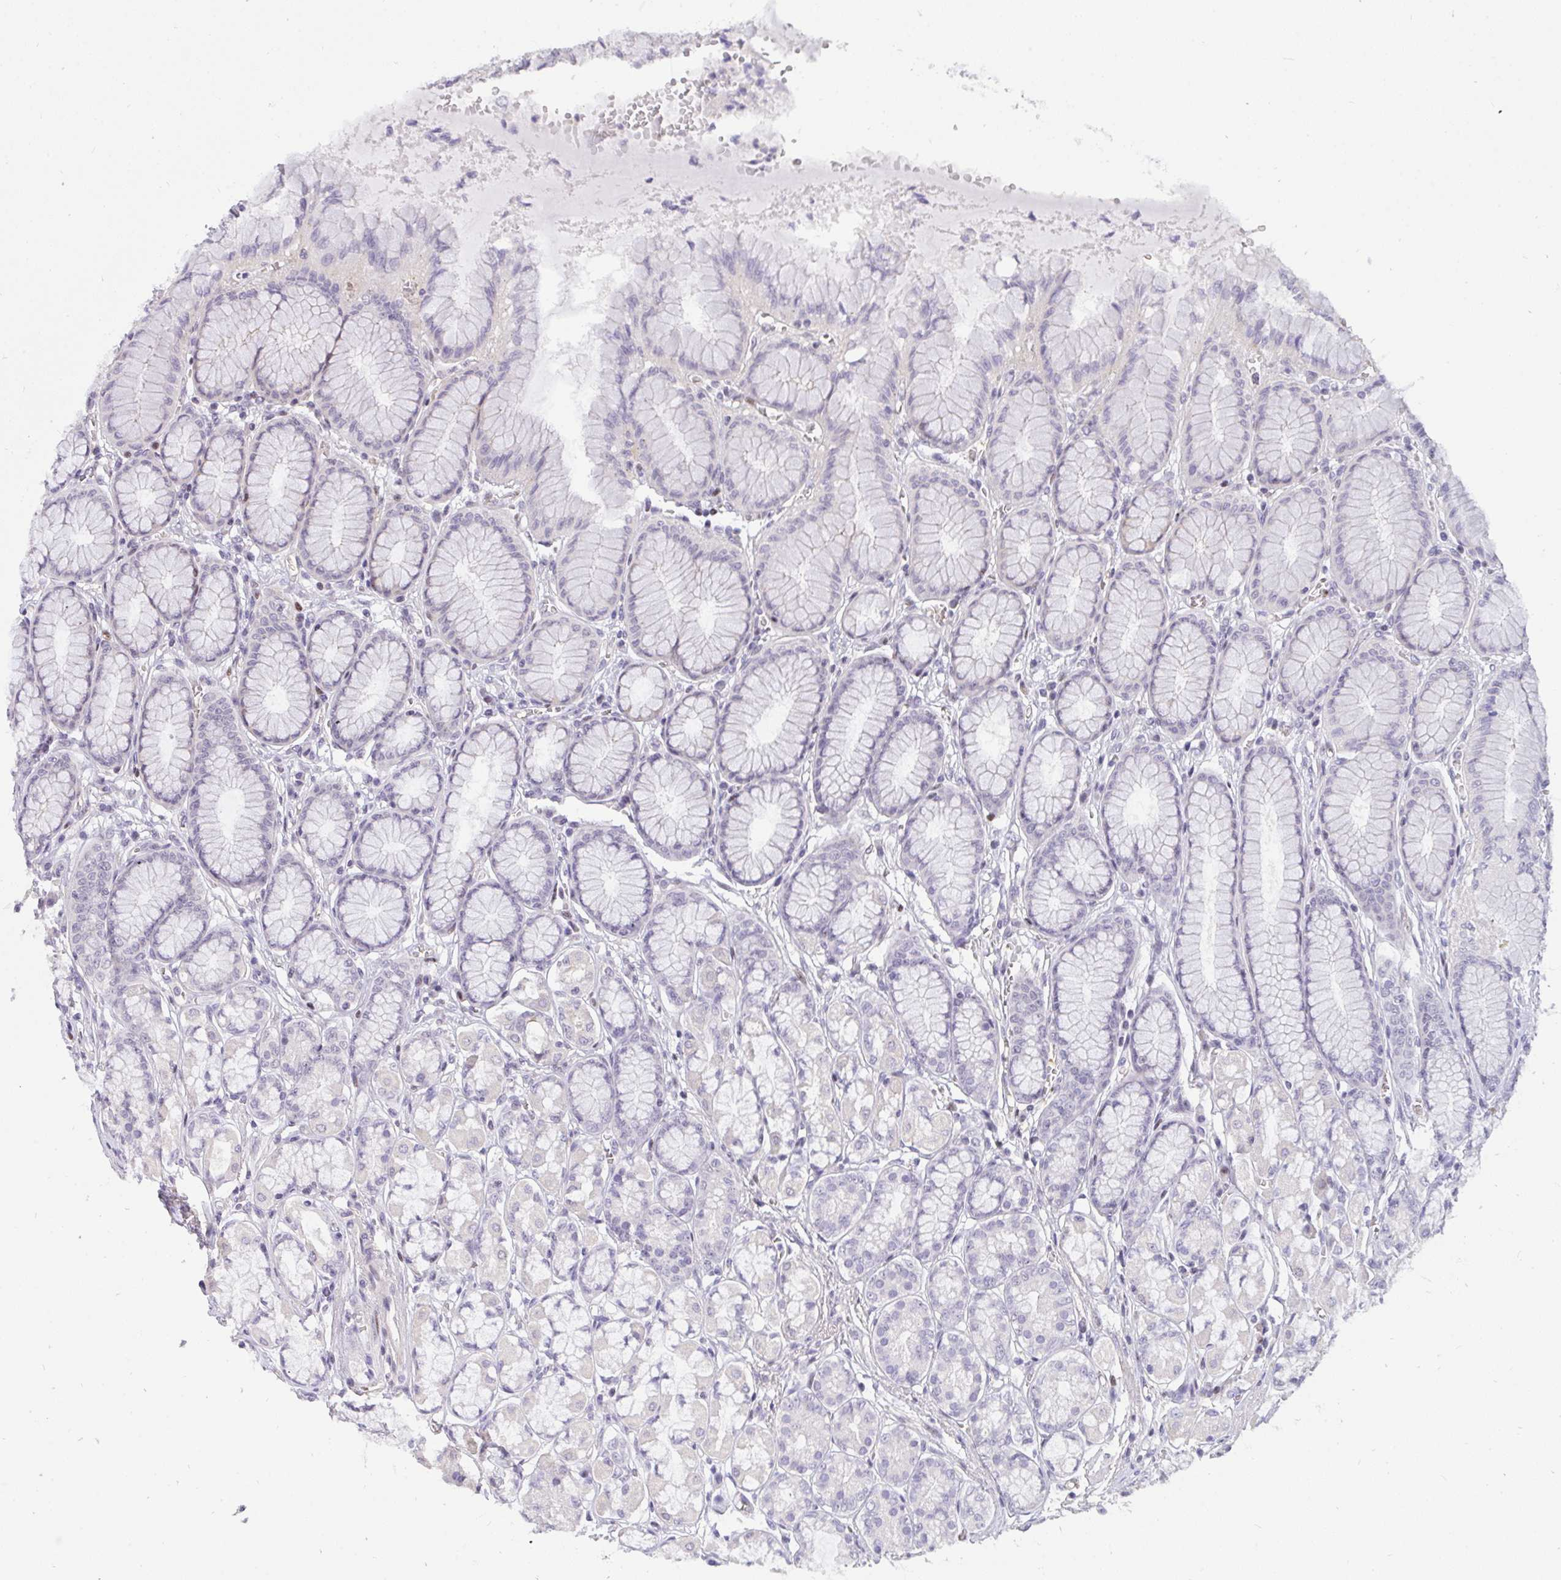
{"staining": {"intensity": "negative", "quantity": "none", "location": "none"}, "tissue": "stomach", "cell_type": "Glandular cells", "image_type": "normal", "snomed": [{"axis": "morphology", "description": "Normal tissue, NOS"}, {"axis": "topography", "description": "Stomach"}, {"axis": "topography", "description": "Stomach, lower"}], "caption": "High power microscopy image of an immunohistochemistry (IHC) histopathology image of unremarkable stomach, revealing no significant expression in glandular cells.", "gene": "PLPPR3", "patient": {"sex": "male", "age": 76}}